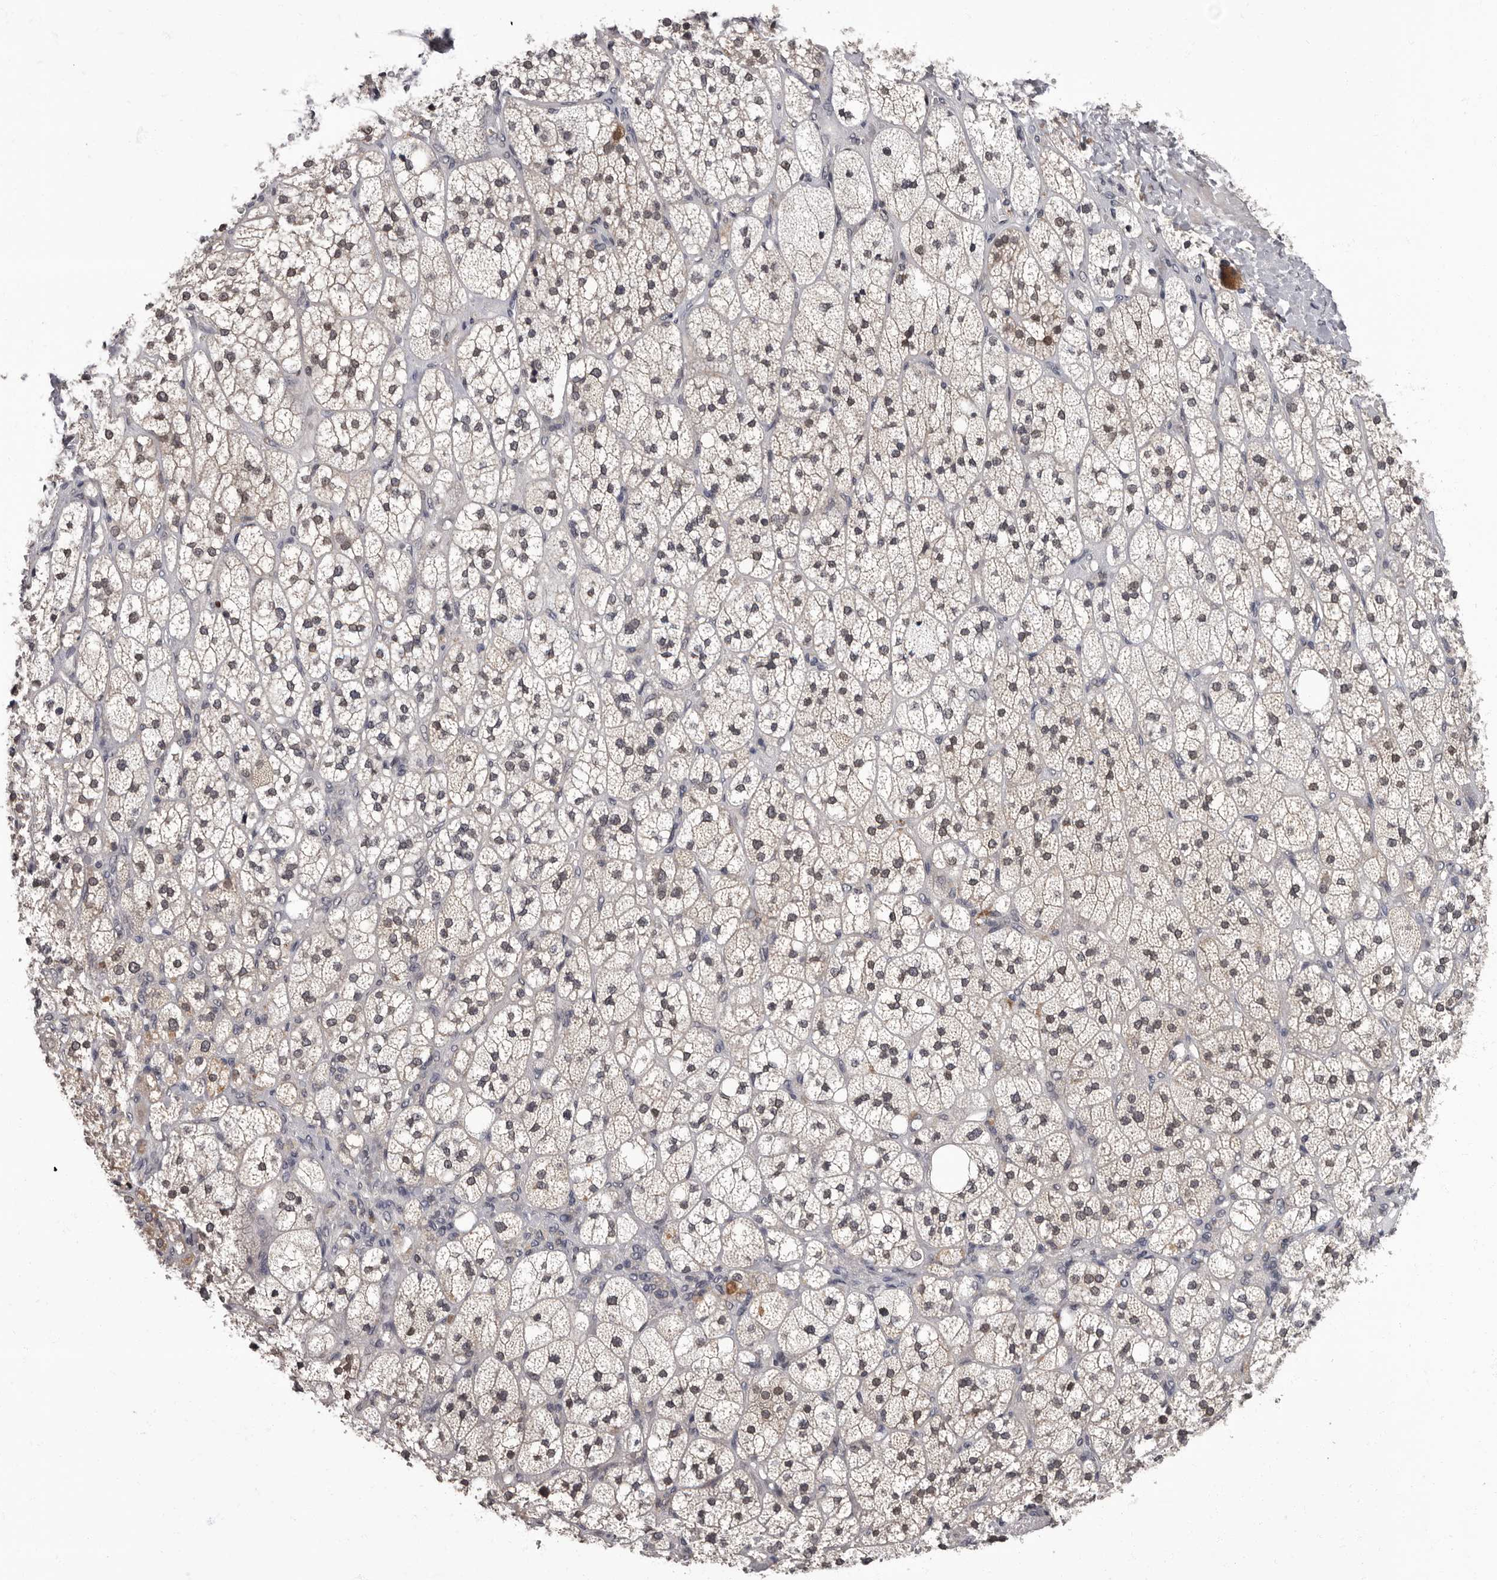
{"staining": {"intensity": "moderate", "quantity": ">75%", "location": "nuclear"}, "tissue": "adrenal gland", "cell_type": "Glandular cells", "image_type": "normal", "snomed": [{"axis": "morphology", "description": "Normal tissue, NOS"}, {"axis": "topography", "description": "Adrenal gland"}], "caption": "Protein staining shows moderate nuclear positivity in approximately >75% of glandular cells in normal adrenal gland.", "gene": "C1orf50", "patient": {"sex": "male", "age": 61}}